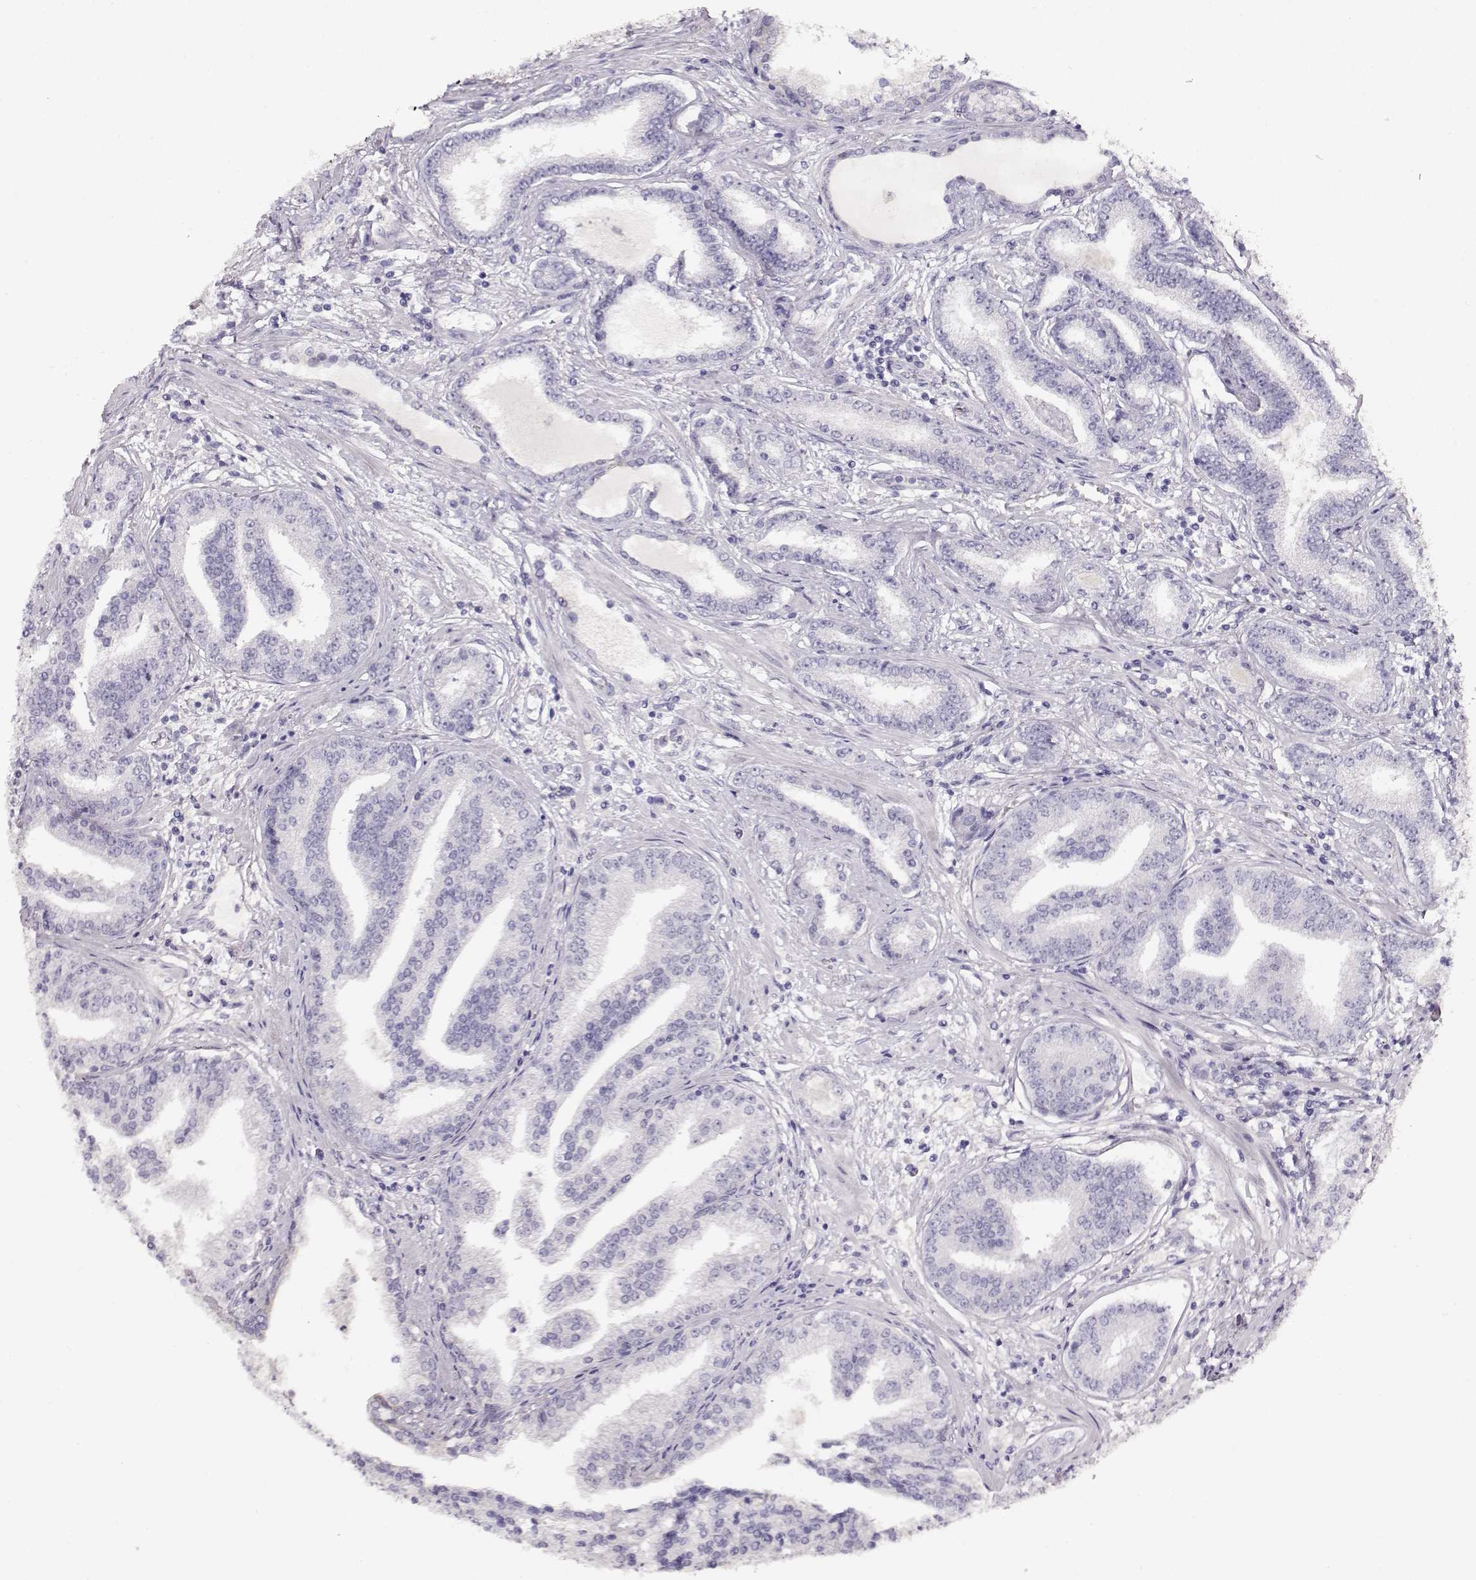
{"staining": {"intensity": "negative", "quantity": "none", "location": "none"}, "tissue": "prostate cancer", "cell_type": "Tumor cells", "image_type": "cancer", "snomed": [{"axis": "morphology", "description": "Adenocarcinoma, NOS"}, {"axis": "topography", "description": "Prostate"}], "caption": "Image shows no significant protein expression in tumor cells of prostate cancer.", "gene": "NDRG4", "patient": {"sex": "male", "age": 64}}